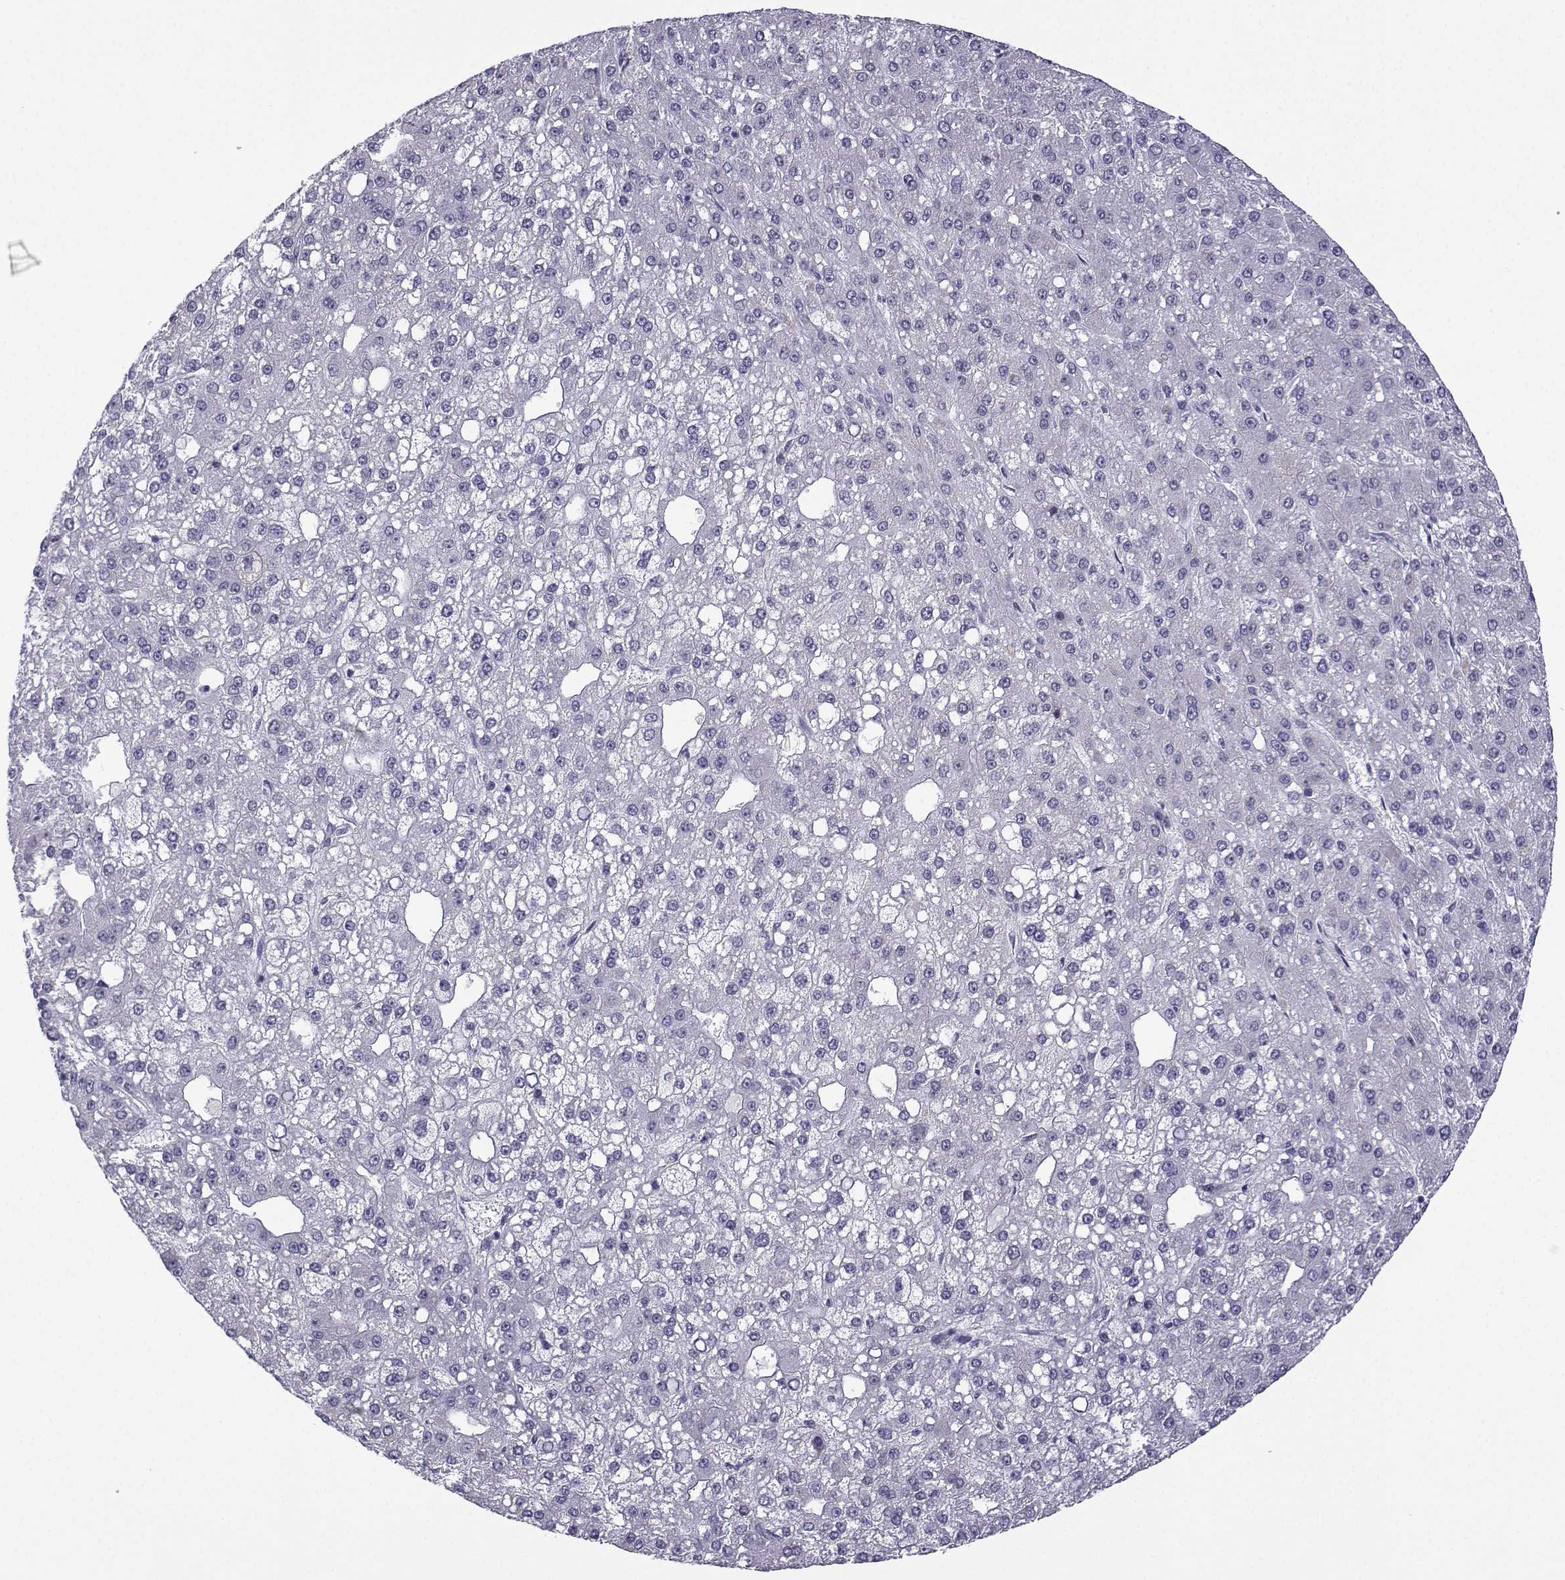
{"staining": {"intensity": "negative", "quantity": "none", "location": "none"}, "tissue": "liver cancer", "cell_type": "Tumor cells", "image_type": "cancer", "snomed": [{"axis": "morphology", "description": "Carcinoma, Hepatocellular, NOS"}, {"axis": "topography", "description": "Liver"}], "caption": "Immunohistochemical staining of liver hepatocellular carcinoma demonstrates no significant expression in tumor cells.", "gene": "MRGBP", "patient": {"sex": "male", "age": 67}}